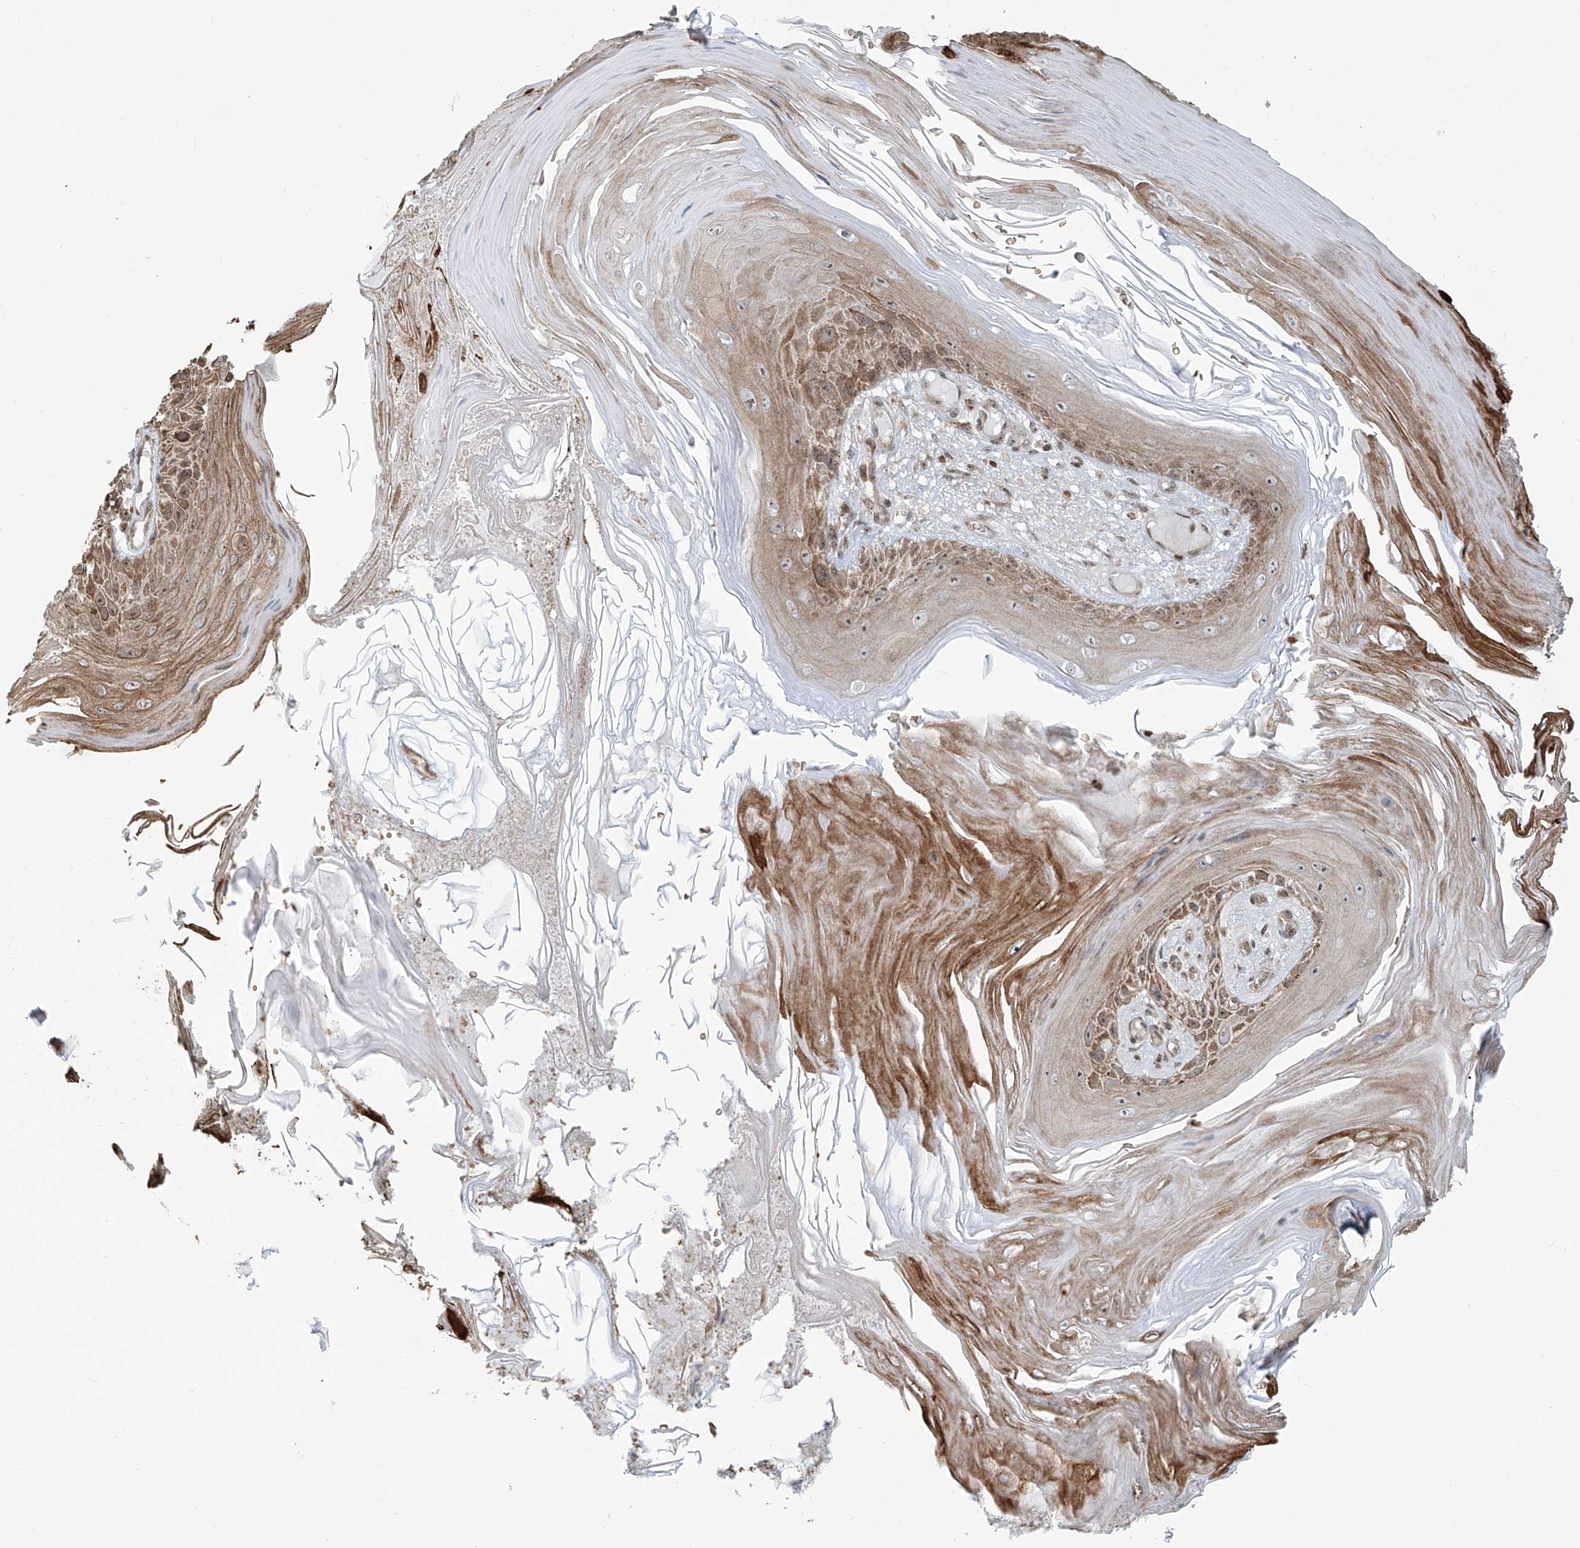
{"staining": {"intensity": "moderate", "quantity": ">75%", "location": "cytoplasmic/membranous"}, "tissue": "skin cancer", "cell_type": "Tumor cells", "image_type": "cancer", "snomed": [{"axis": "morphology", "description": "Squamous cell carcinoma, NOS"}, {"axis": "topography", "description": "Skin"}], "caption": "Immunohistochemistry of skin cancer (squamous cell carcinoma) reveals medium levels of moderate cytoplasmic/membranous expression in approximately >75% of tumor cells.", "gene": "VMP1", "patient": {"sex": "female", "age": 88}}